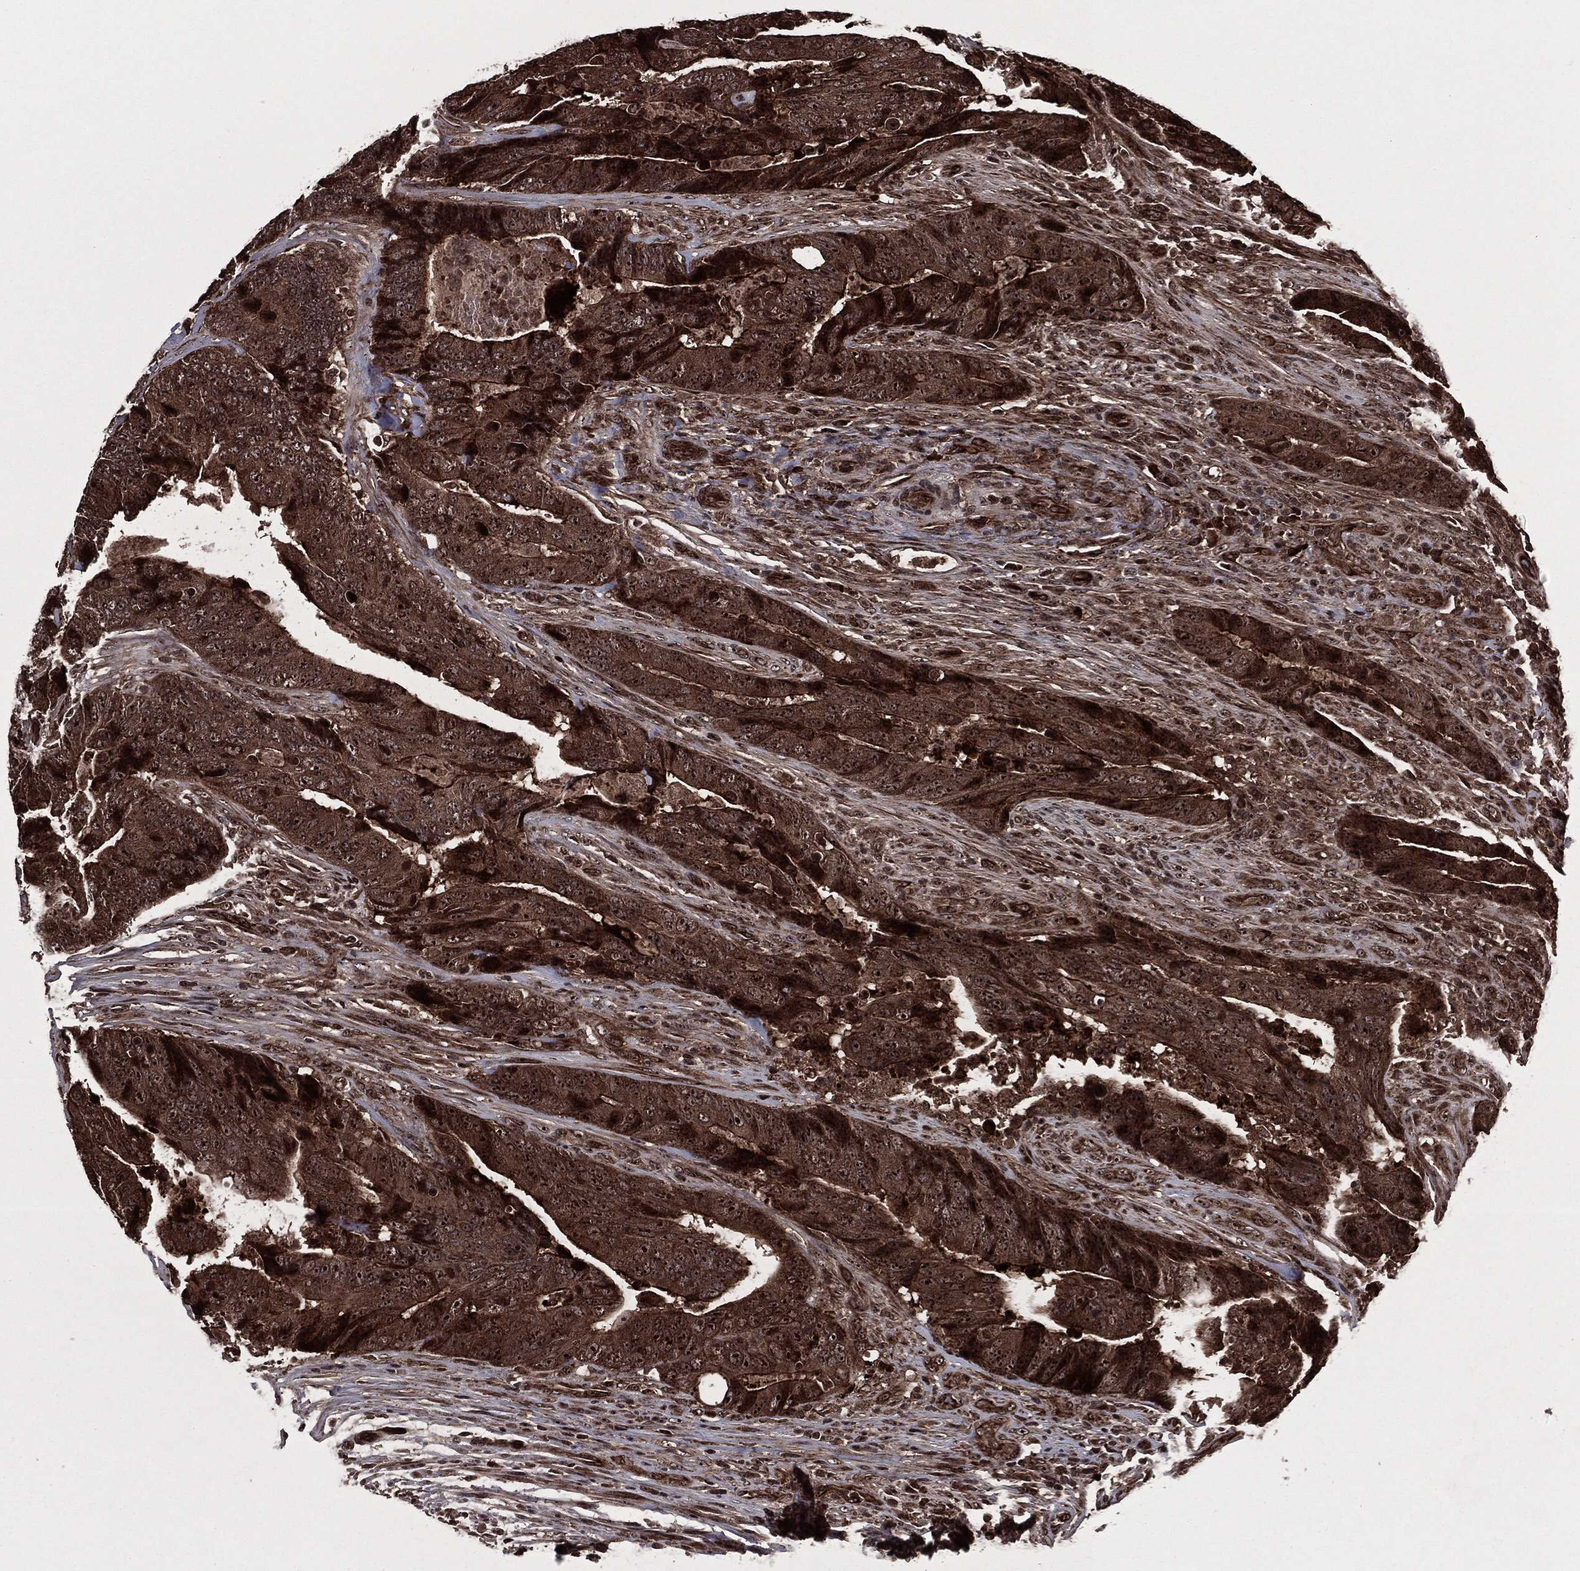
{"staining": {"intensity": "strong", "quantity": ">75%", "location": "cytoplasmic/membranous,nuclear"}, "tissue": "colorectal cancer", "cell_type": "Tumor cells", "image_type": "cancer", "snomed": [{"axis": "morphology", "description": "Adenocarcinoma, NOS"}, {"axis": "topography", "description": "Colon"}], "caption": "Immunohistochemistry photomicrograph of neoplastic tissue: colorectal adenocarcinoma stained using immunohistochemistry shows high levels of strong protein expression localized specifically in the cytoplasmic/membranous and nuclear of tumor cells, appearing as a cytoplasmic/membranous and nuclear brown color.", "gene": "CARD6", "patient": {"sex": "female", "age": 56}}